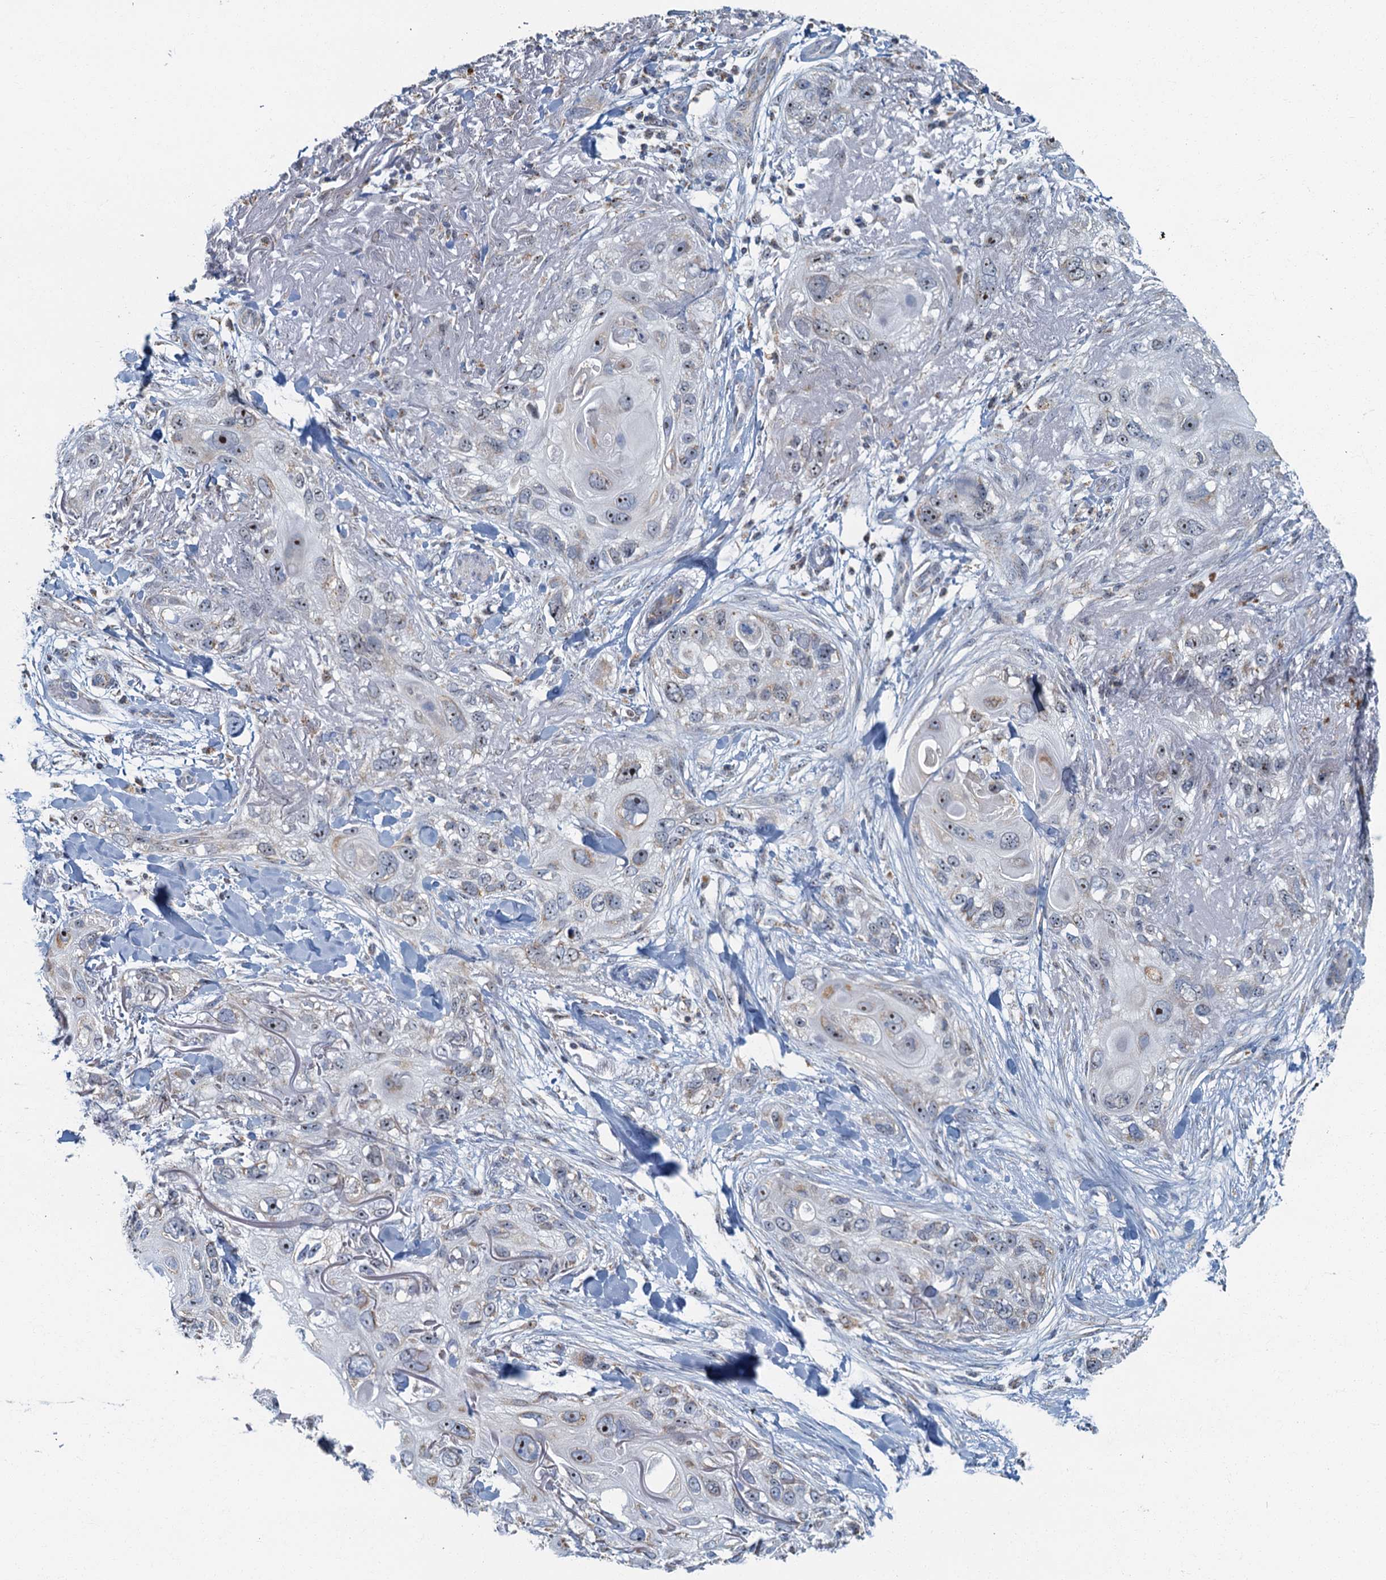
{"staining": {"intensity": "moderate", "quantity": "<25%", "location": "nuclear"}, "tissue": "skin cancer", "cell_type": "Tumor cells", "image_type": "cancer", "snomed": [{"axis": "morphology", "description": "Normal tissue, NOS"}, {"axis": "morphology", "description": "Squamous cell carcinoma, NOS"}, {"axis": "topography", "description": "Skin"}], "caption": "Skin cancer tissue demonstrates moderate nuclear expression in about <25% of tumor cells, visualized by immunohistochemistry.", "gene": "RAD9B", "patient": {"sex": "male", "age": 72}}